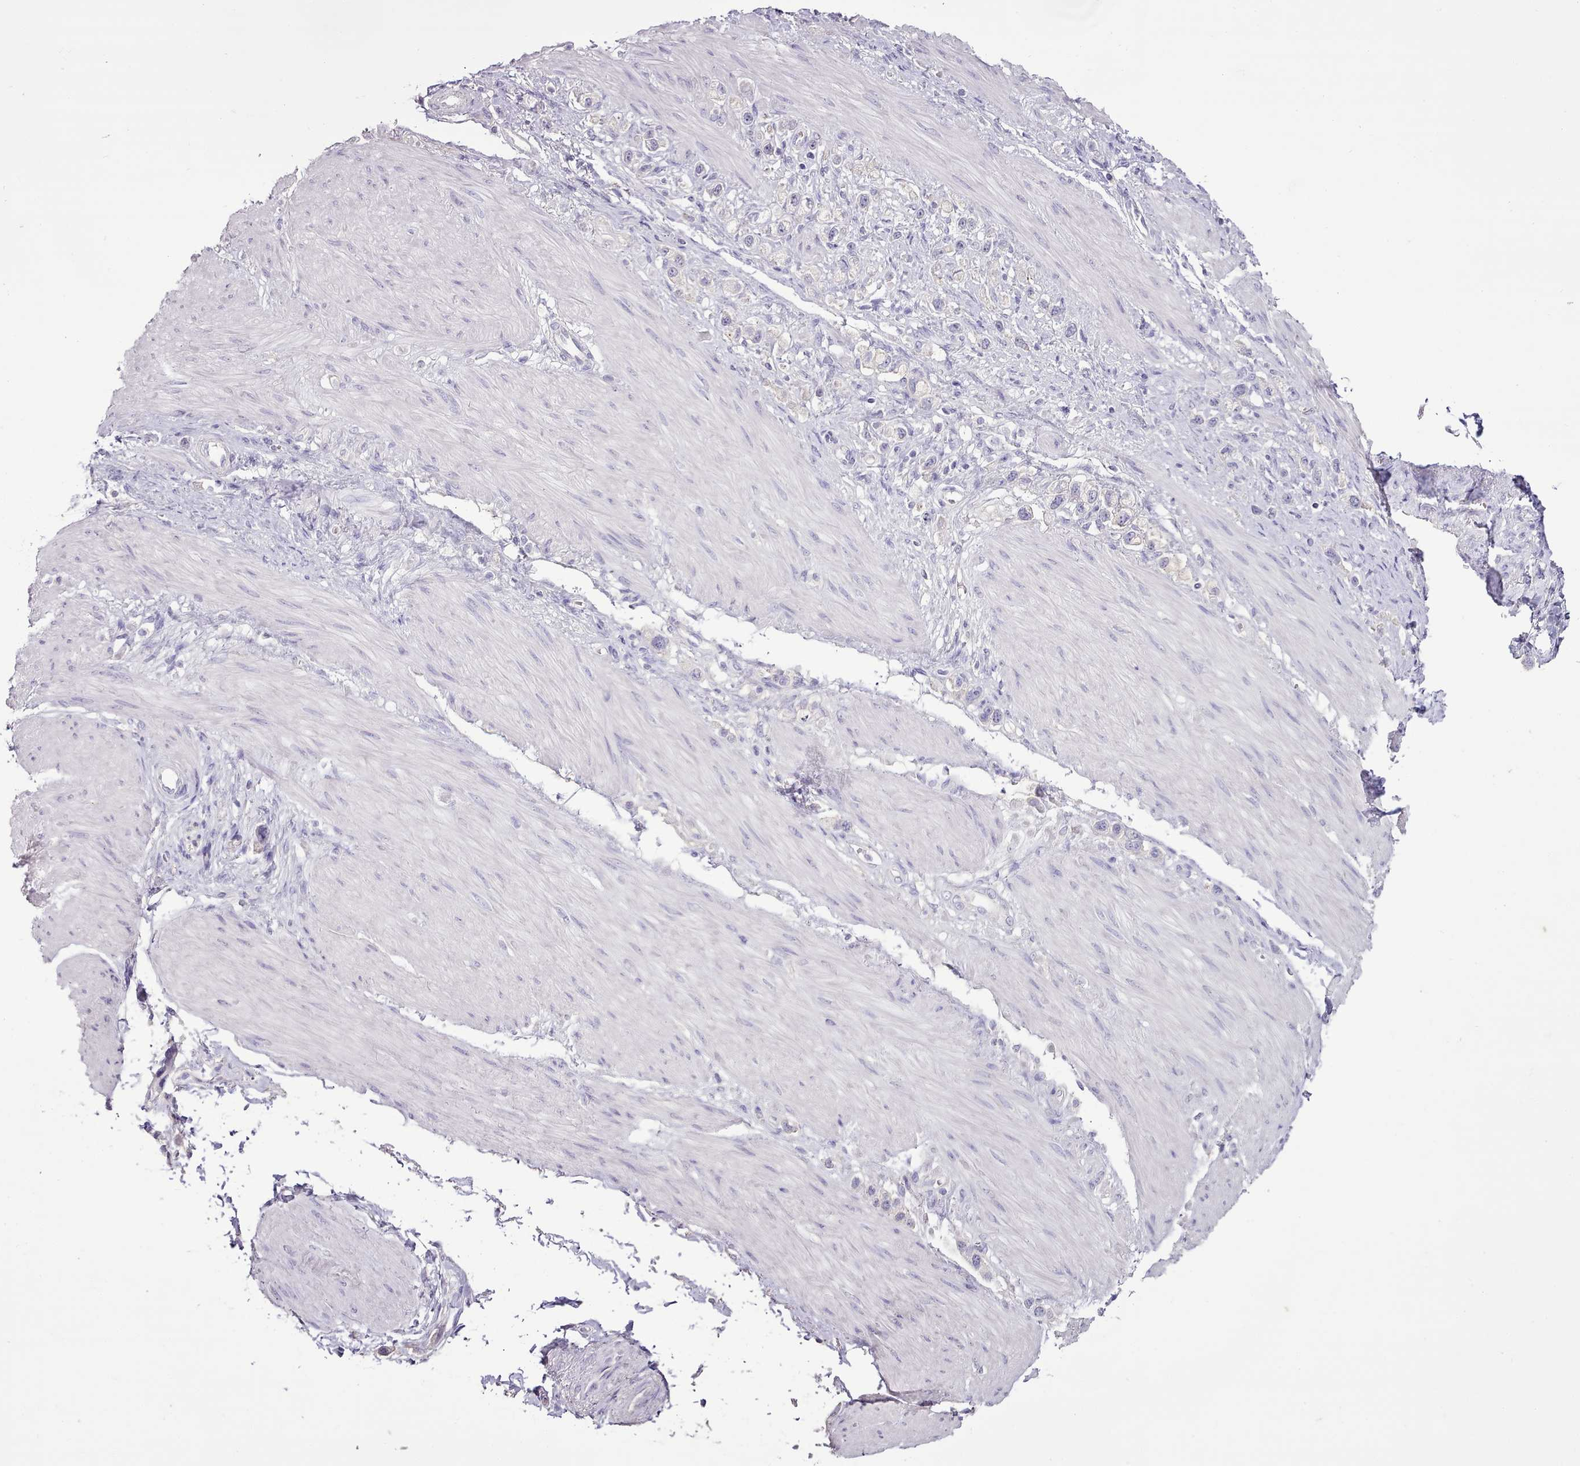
{"staining": {"intensity": "negative", "quantity": "none", "location": "none"}, "tissue": "stomach cancer", "cell_type": "Tumor cells", "image_type": "cancer", "snomed": [{"axis": "morphology", "description": "Adenocarcinoma, NOS"}, {"axis": "topography", "description": "Stomach"}], "caption": "A micrograph of human stomach adenocarcinoma is negative for staining in tumor cells. (Stains: DAB IHC with hematoxylin counter stain, Microscopy: brightfield microscopy at high magnification).", "gene": "BLOC1S2", "patient": {"sex": "female", "age": 65}}